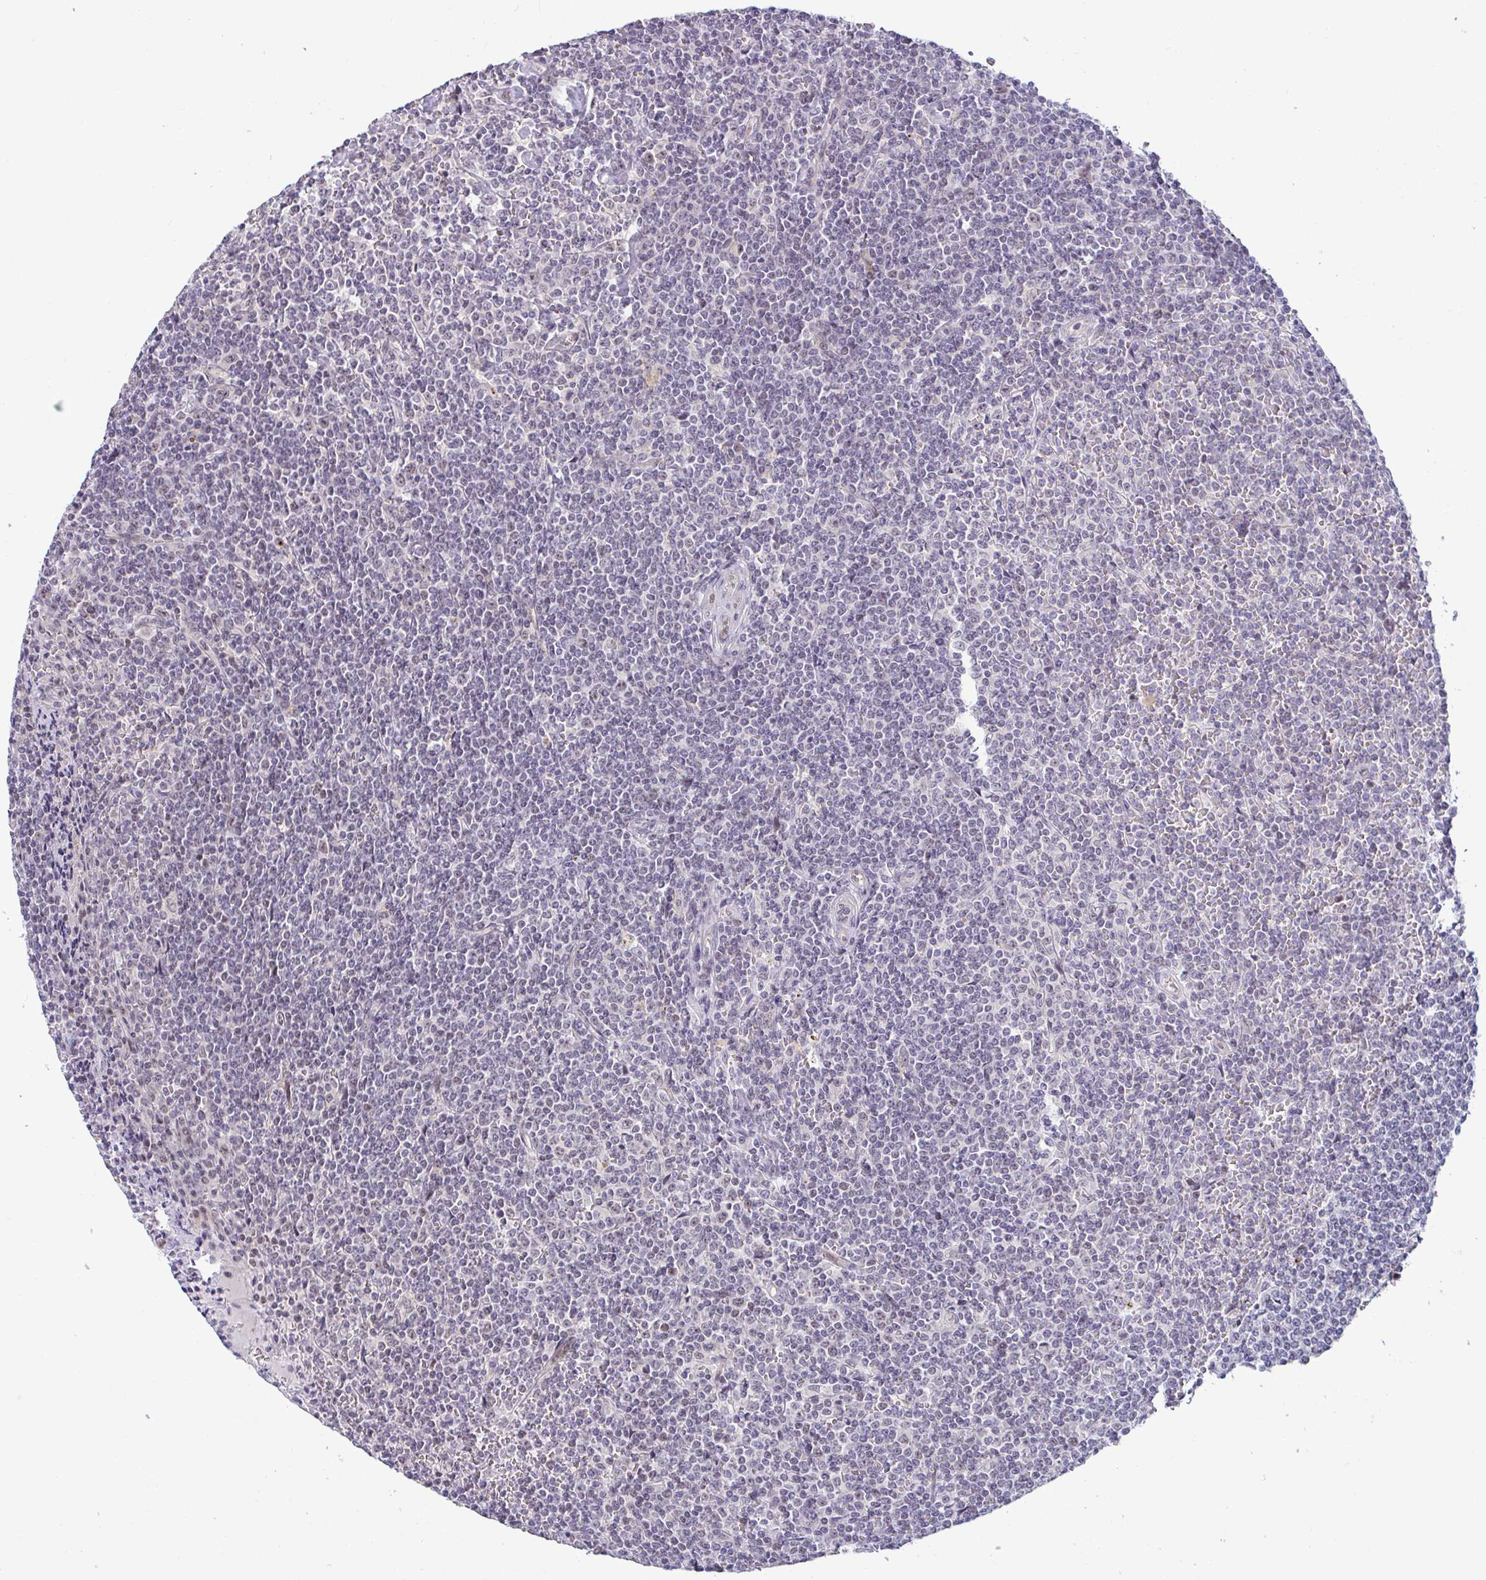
{"staining": {"intensity": "negative", "quantity": "none", "location": "none"}, "tissue": "lymphoma", "cell_type": "Tumor cells", "image_type": "cancer", "snomed": [{"axis": "morphology", "description": "Malignant lymphoma, non-Hodgkin's type, Low grade"}, {"axis": "topography", "description": "Spleen"}], "caption": "Human low-grade malignant lymphoma, non-Hodgkin's type stained for a protein using immunohistochemistry exhibits no staining in tumor cells.", "gene": "GSTM1", "patient": {"sex": "female", "age": 19}}